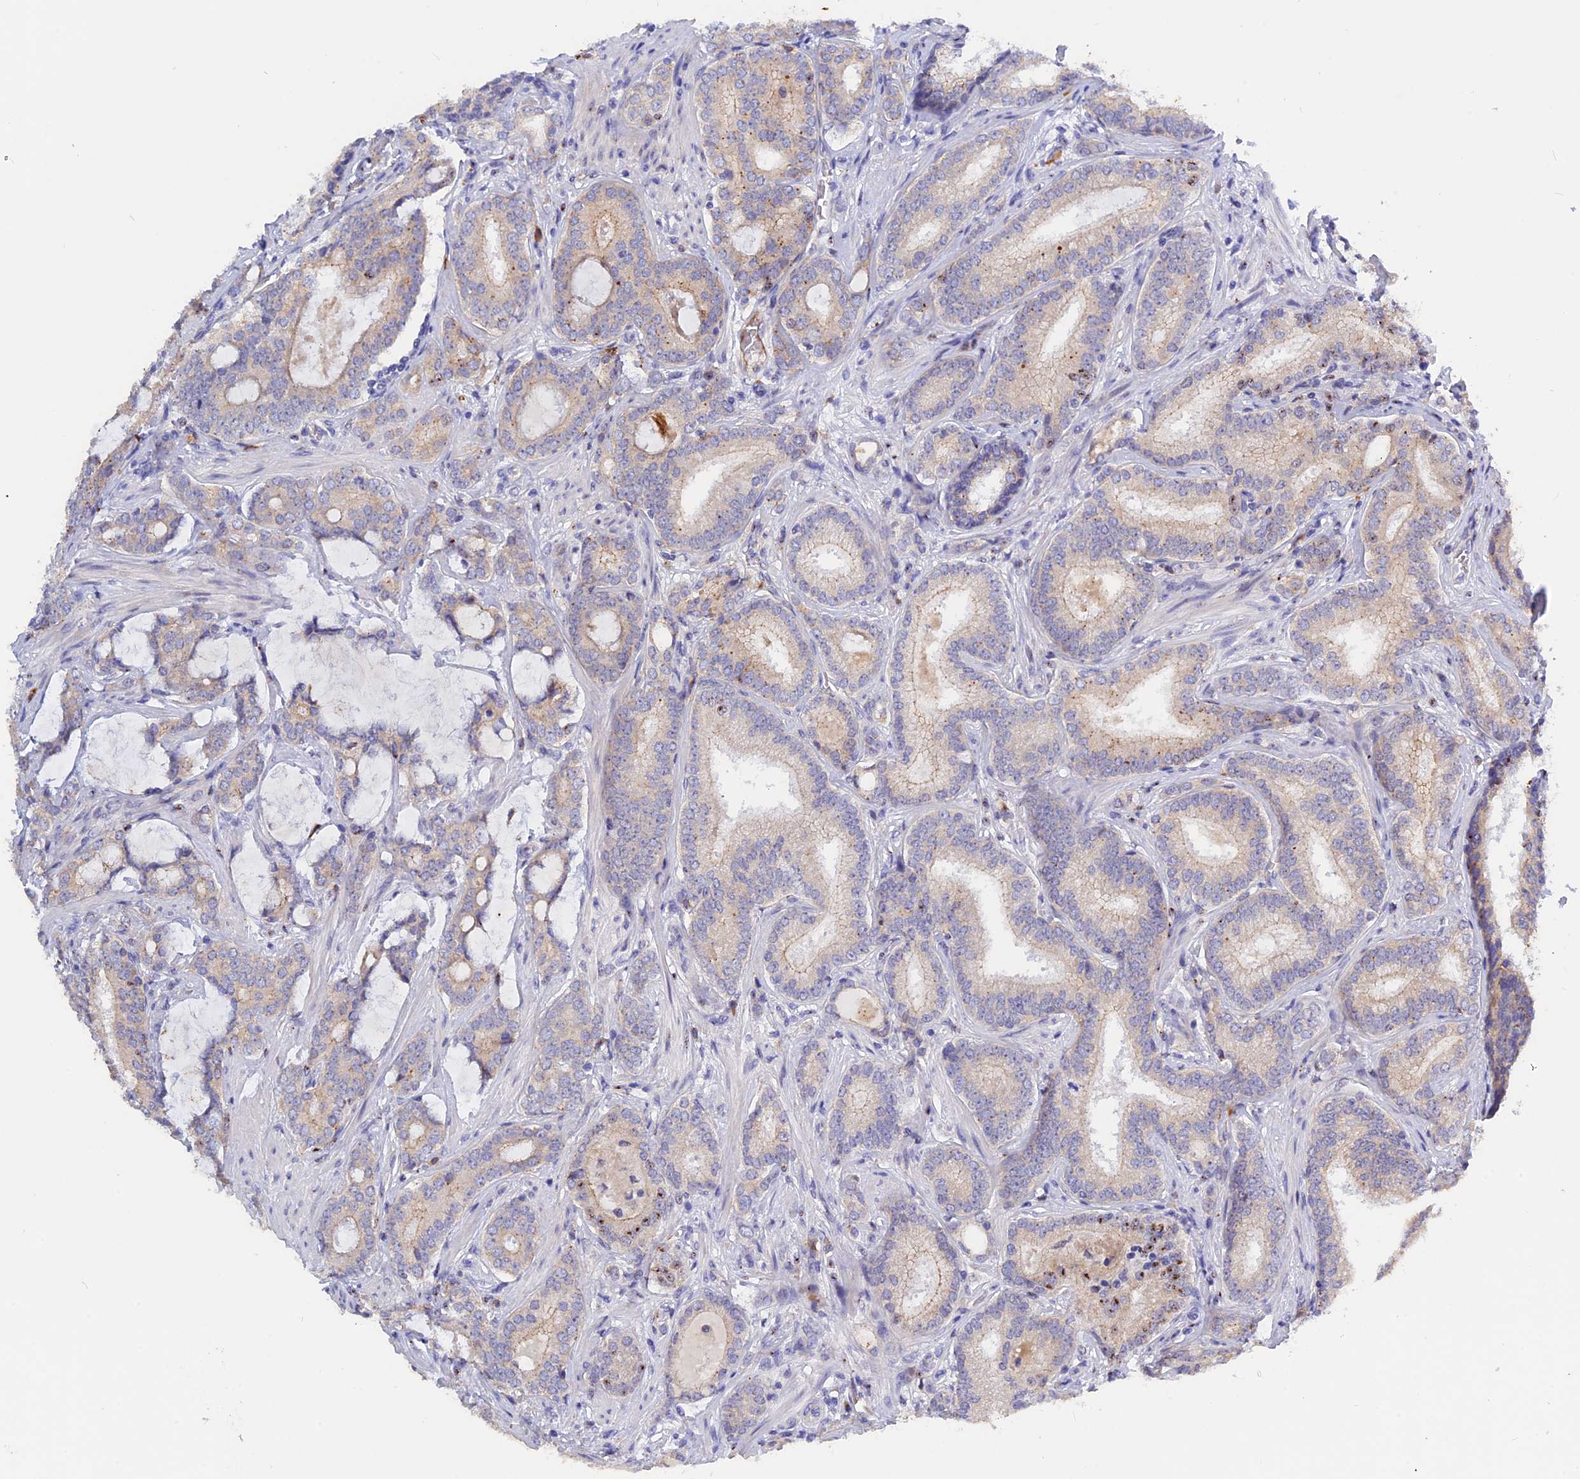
{"staining": {"intensity": "weak", "quantity": "25%-75%", "location": "cytoplasmic/membranous"}, "tissue": "prostate cancer", "cell_type": "Tumor cells", "image_type": "cancer", "snomed": [{"axis": "morphology", "description": "Adenocarcinoma, High grade"}, {"axis": "topography", "description": "Prostate"}], "caption": "Human prostate cancer (high-grade adenocarcinoma) stained with a brown dye demonstrates weak cytoplasmic/membranous positive staining in approximately 25%-75% of tumor cells.", "gene": "GK5", "patient": {"sex": "male", "age": 63}}